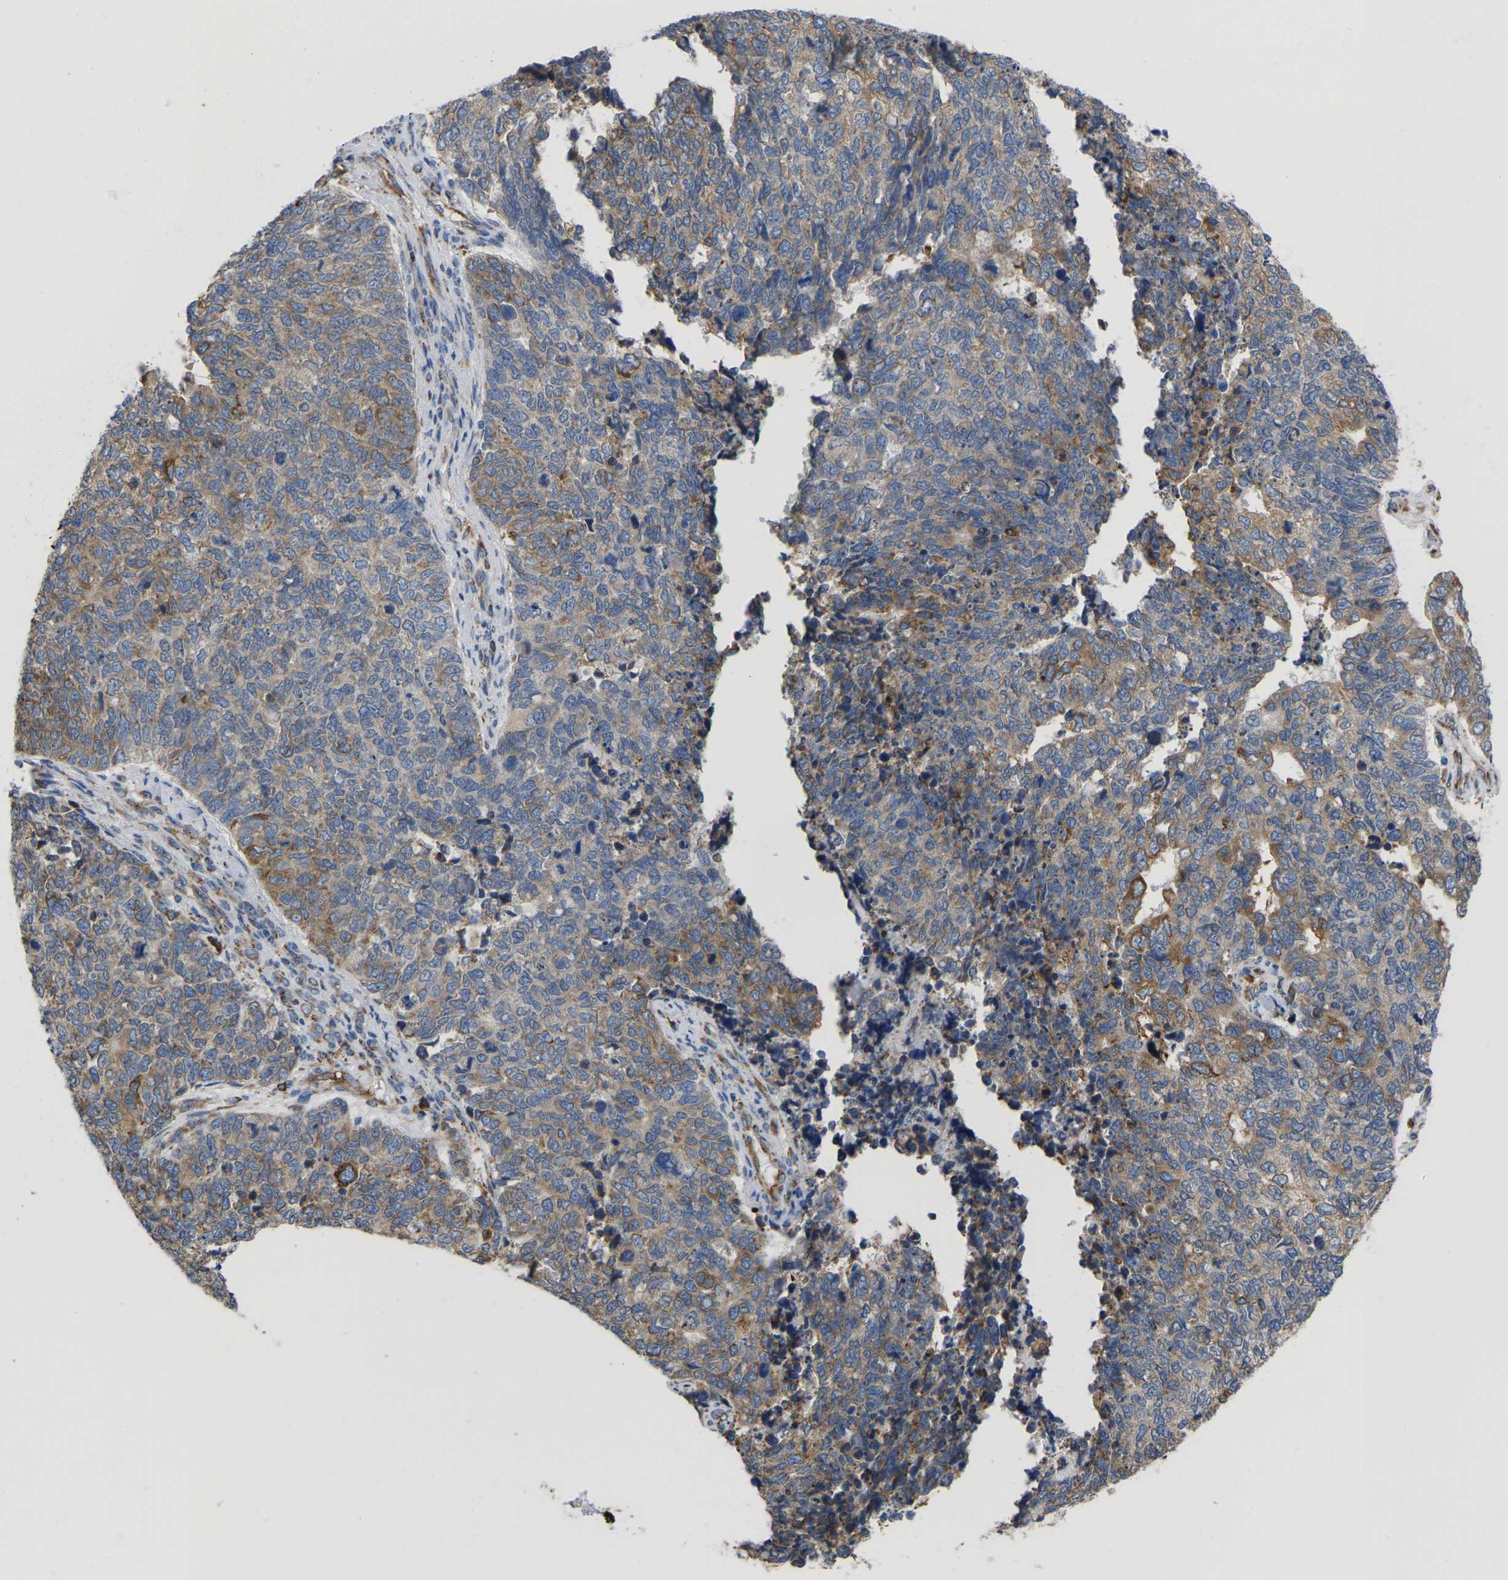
{"staining": {"intensity": "moderate", "quantity": "25%-75%", "location": "cytoplasmic/membranous"}, "tissue": "cervical cancer", "cell_type": "Tumor cells", "image_type": "cancer", "snomed": [{"axis": "morphology", "description": "Squamous cell carcinoma, NOS"}, {"axis": "topography", "description": "Cervix"}], "caption": "Cervical squamous cell carcinoma stained with immunohistochemistry shows moderate cytoplasmic/membranous expression in approximately 25%-75% of tumor cells.", "gene": "P4HB", "patient": {"sex": "female", "age": 63}}